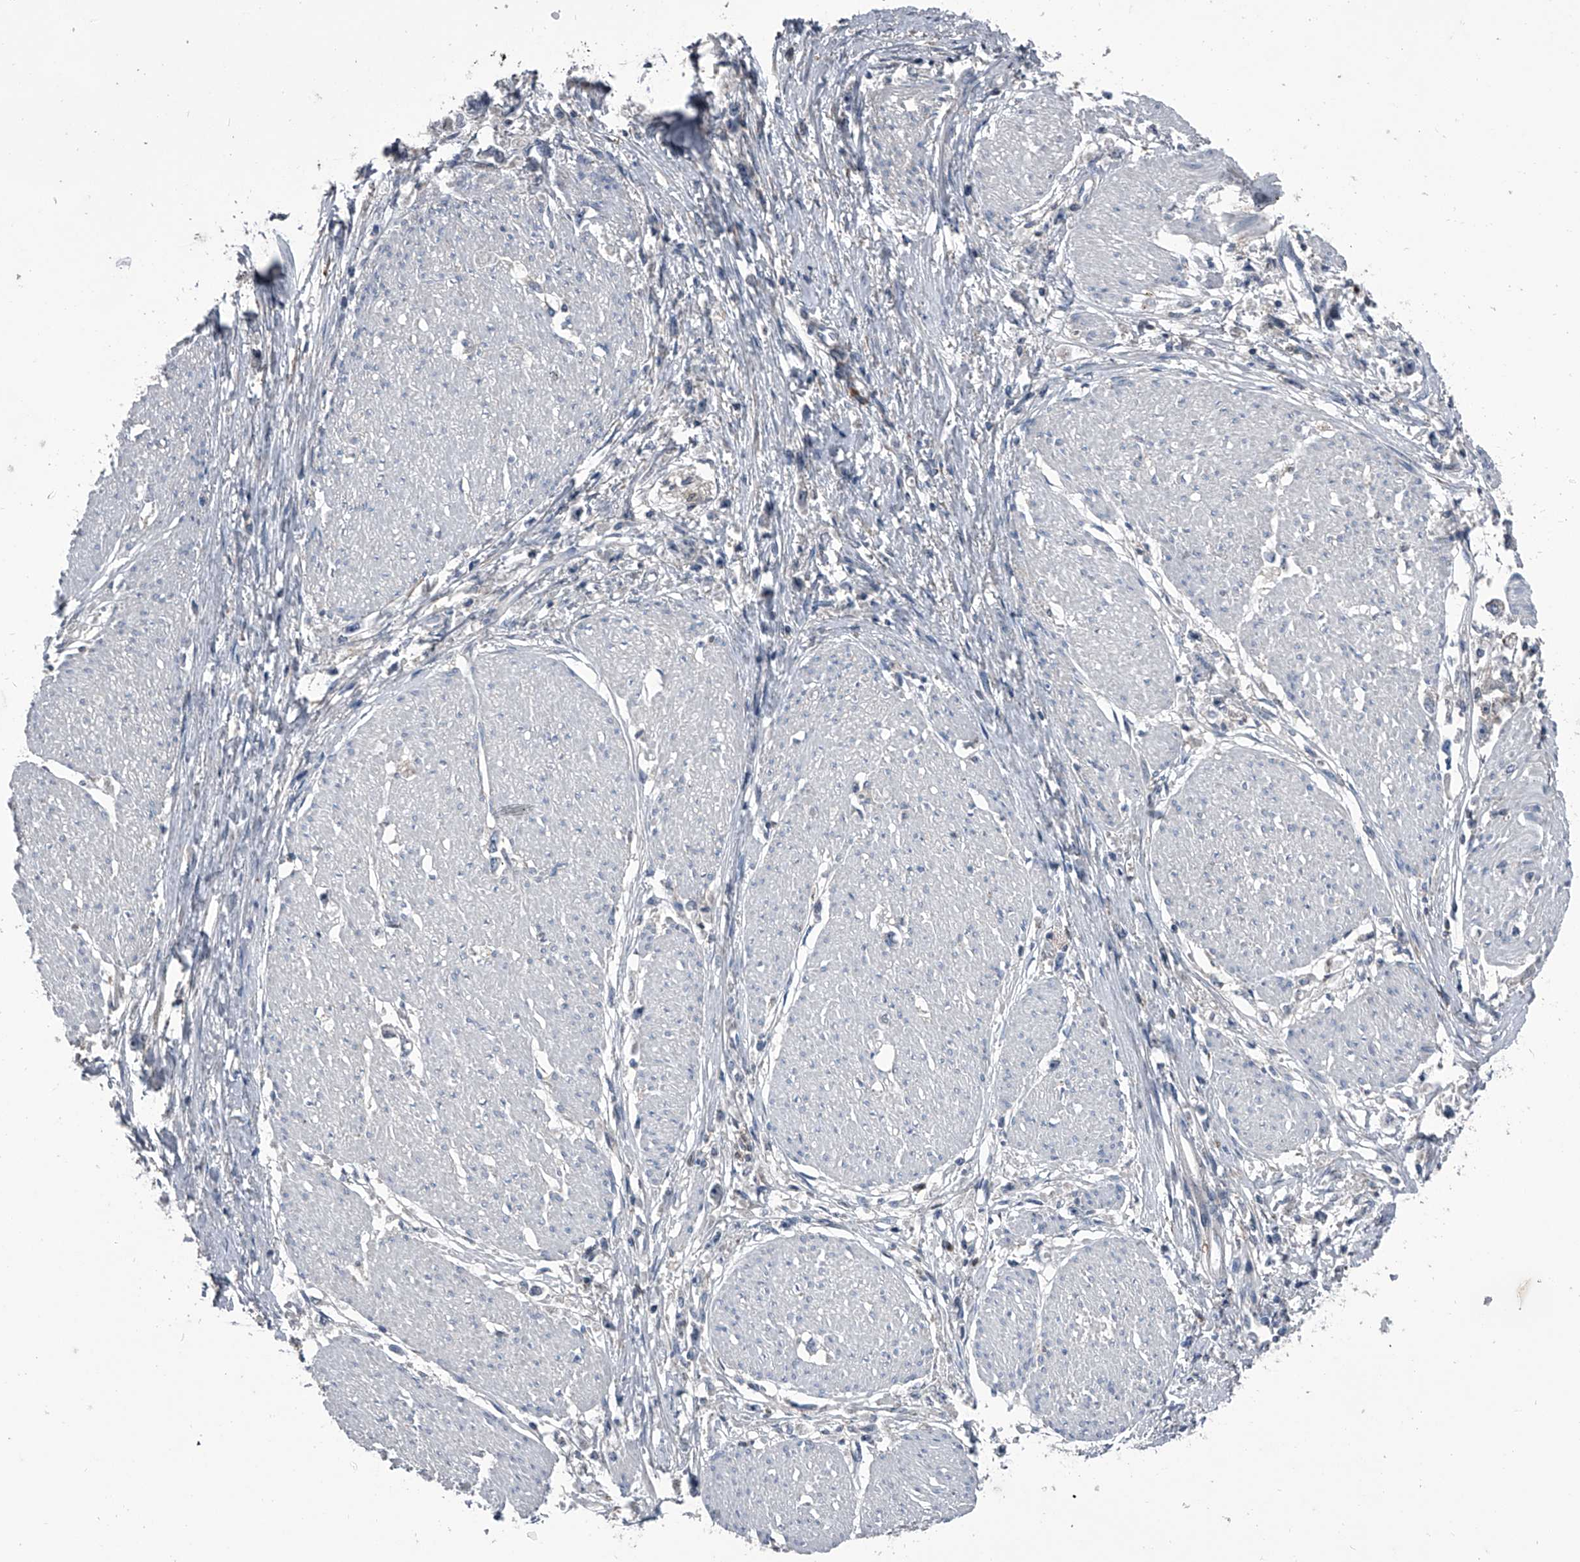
{"staining": {"intensity": "negative", "quantity": "none", "location": "none"}, "tissue": "stomach cancer", "cell_type": "Tumor cells", "image_type": "cancer", "snomed": [{"axis": "morphology", "description": "Adenocarcinoma, NOS"}, {"axis": "topography", "description": "Stomach"}], "caption": "An immunohistochemistry (IHC) micrograph of stomach adenocarcinoma is shown. There is no staining in tumor cells of stomach adenocarcinoma. The staining was performed using DAB to visualize the protein expression in brown, while the nuclei were stained in blue with hematoxylin (Magnification: 20x).", "gene": "PIP5K1A", "patient": {"sex": "female", "age": 59}}